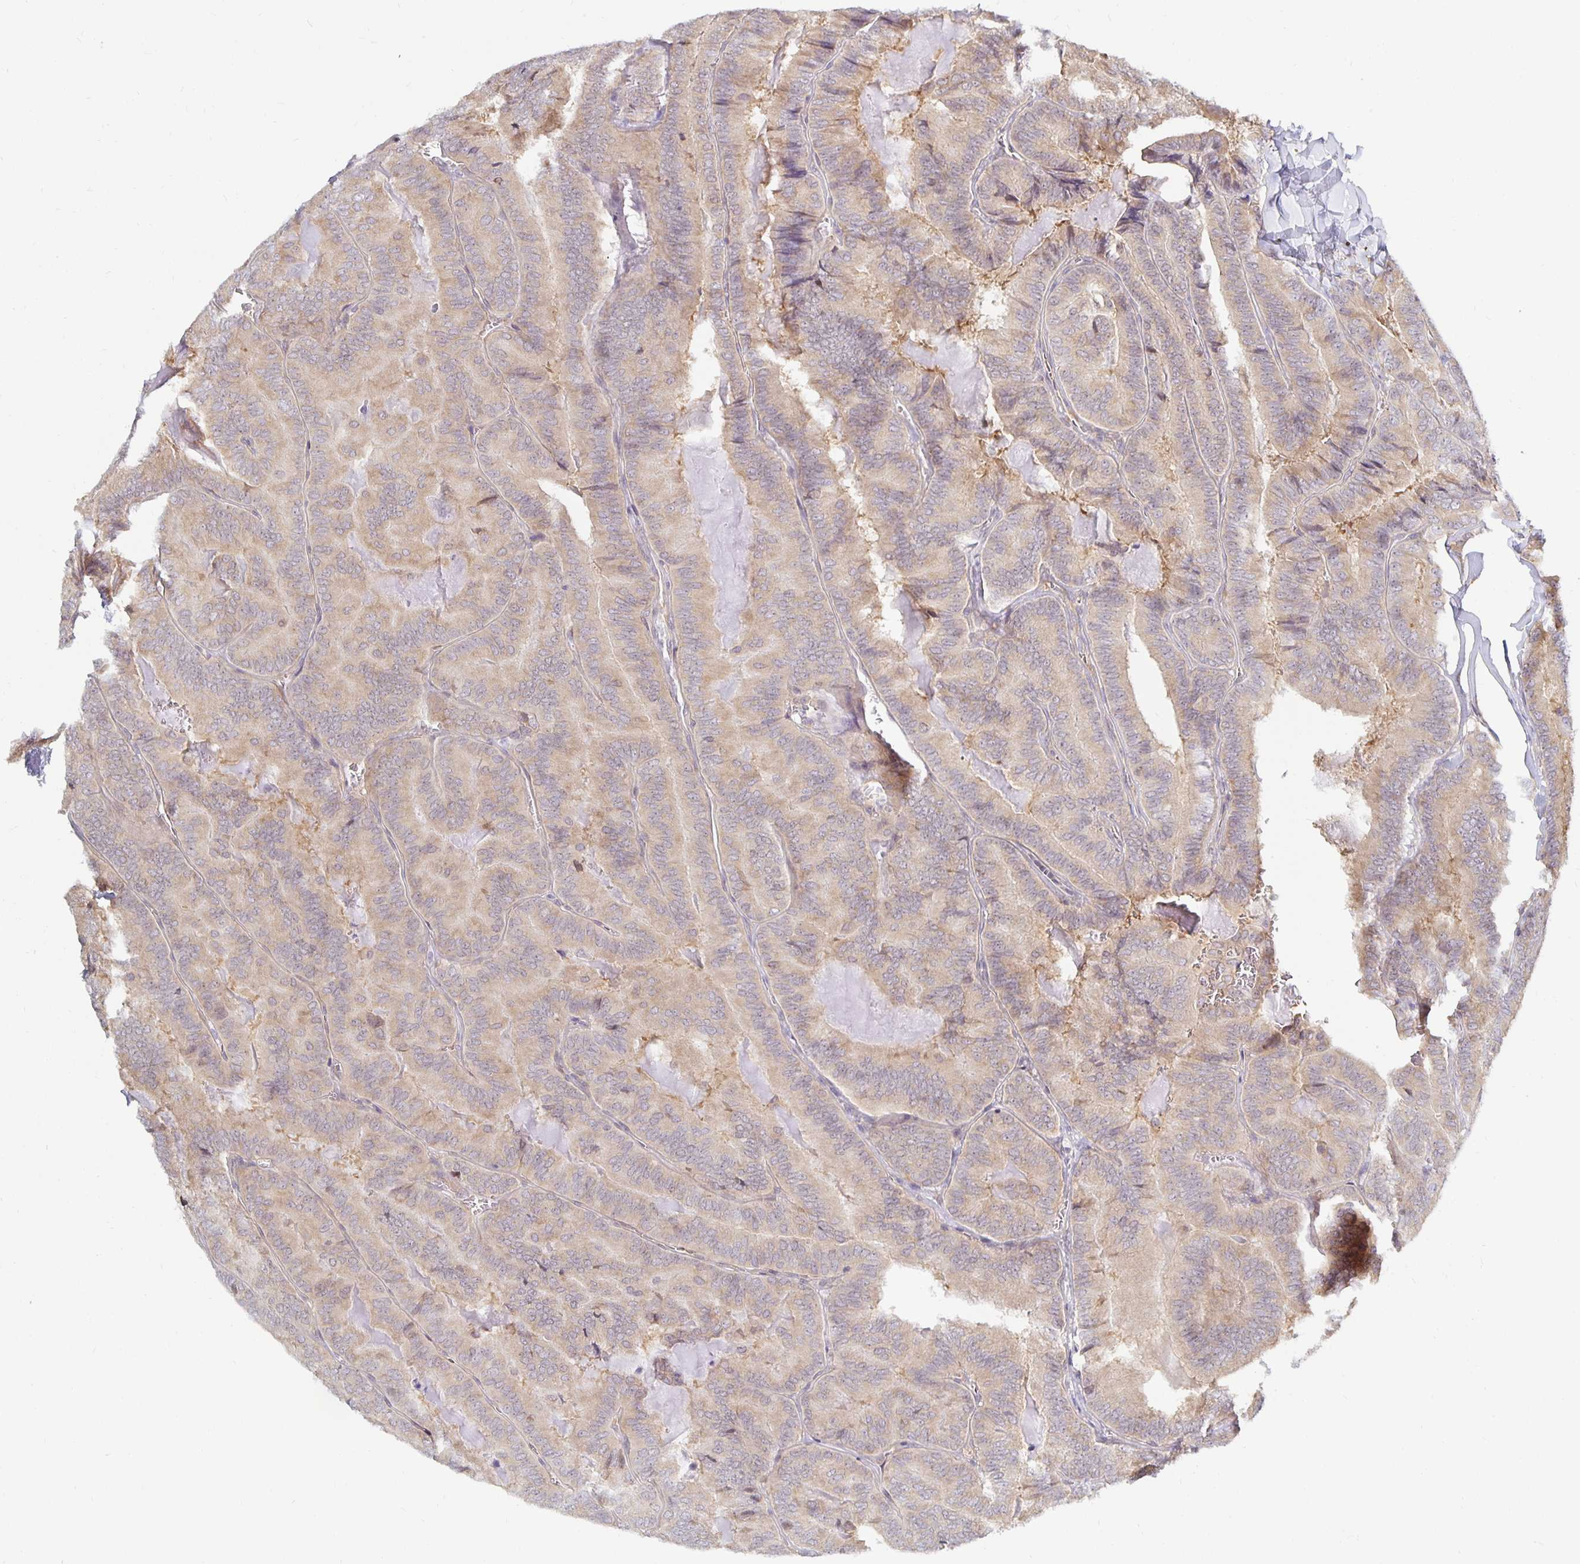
{"staining": {"intensity": "weak", "quantity": ">75%", "location": "cytoplasmic/membranous"}, "tissue": "thyroid cancer", "cell_type": "Tumor cells", "image_type": "cancer", "snomed": [{"axis": "morphology", "description": "Papillary adenocarcinoma, NOS"}, {"axis": "topography", "description": "Thyroid gland"}], "caption": "Protein staining displays weak cytoplasmic/membranous expression in approximately >75% of tumor cells in thyroid cancer.", "gene": "PDAP1", "patient": {"sex": "female", "age": 75}}